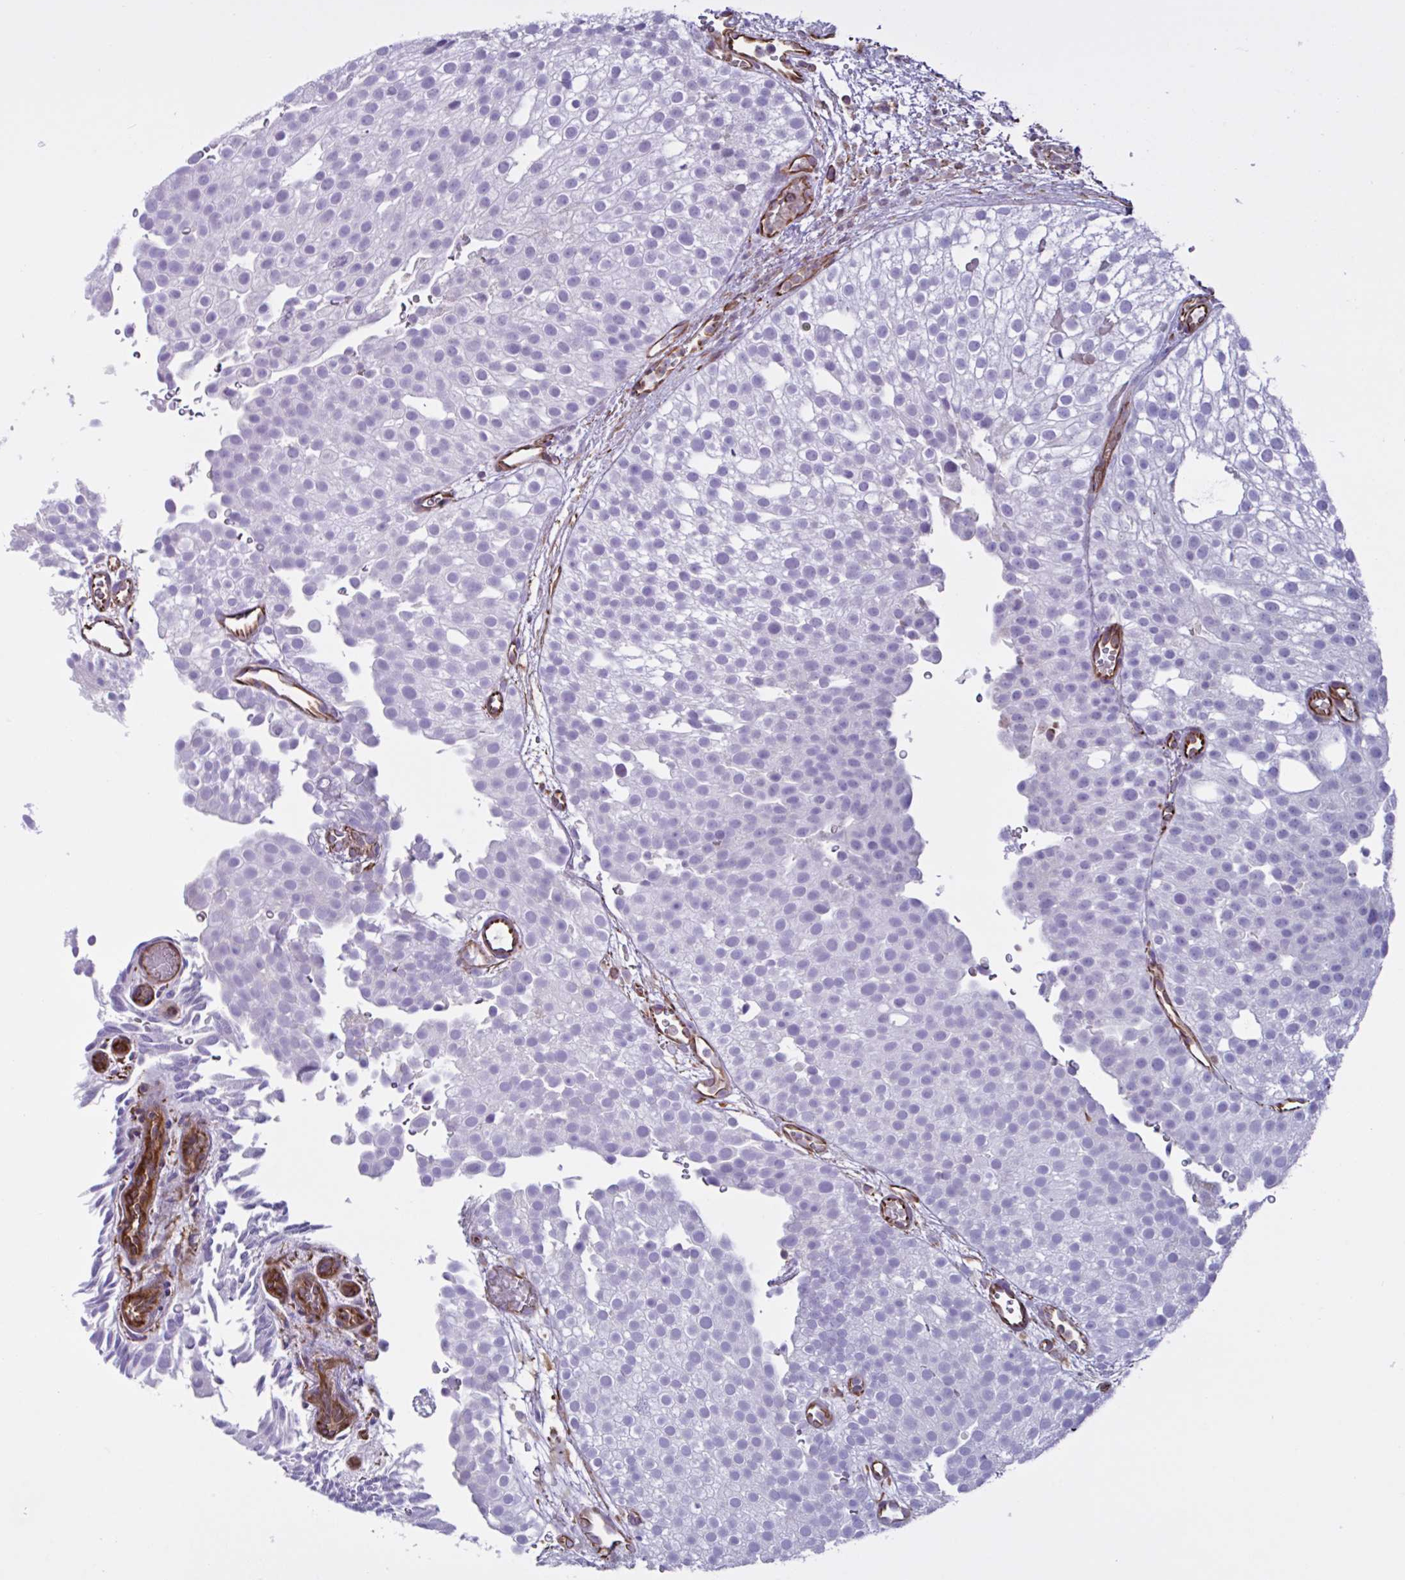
{"staining": {"intensity": "negative", "quantity": "none", "location": "none"}, "tissue": "urothelial cancer", "cell_type": "Tumor cells", "image_type": "cancer", "snomed": [{"axis": "morphology", "description": "Urothelial carcinoma, Low grade"}, {"axis": "topography", "description": "Urinary bladder"}], "caption": "A histopathology image of human urothelial cancer is negative for staining in tumor cells.", "gene": "TMEM86B", "patient": {"sex": "male", "age": 78}}